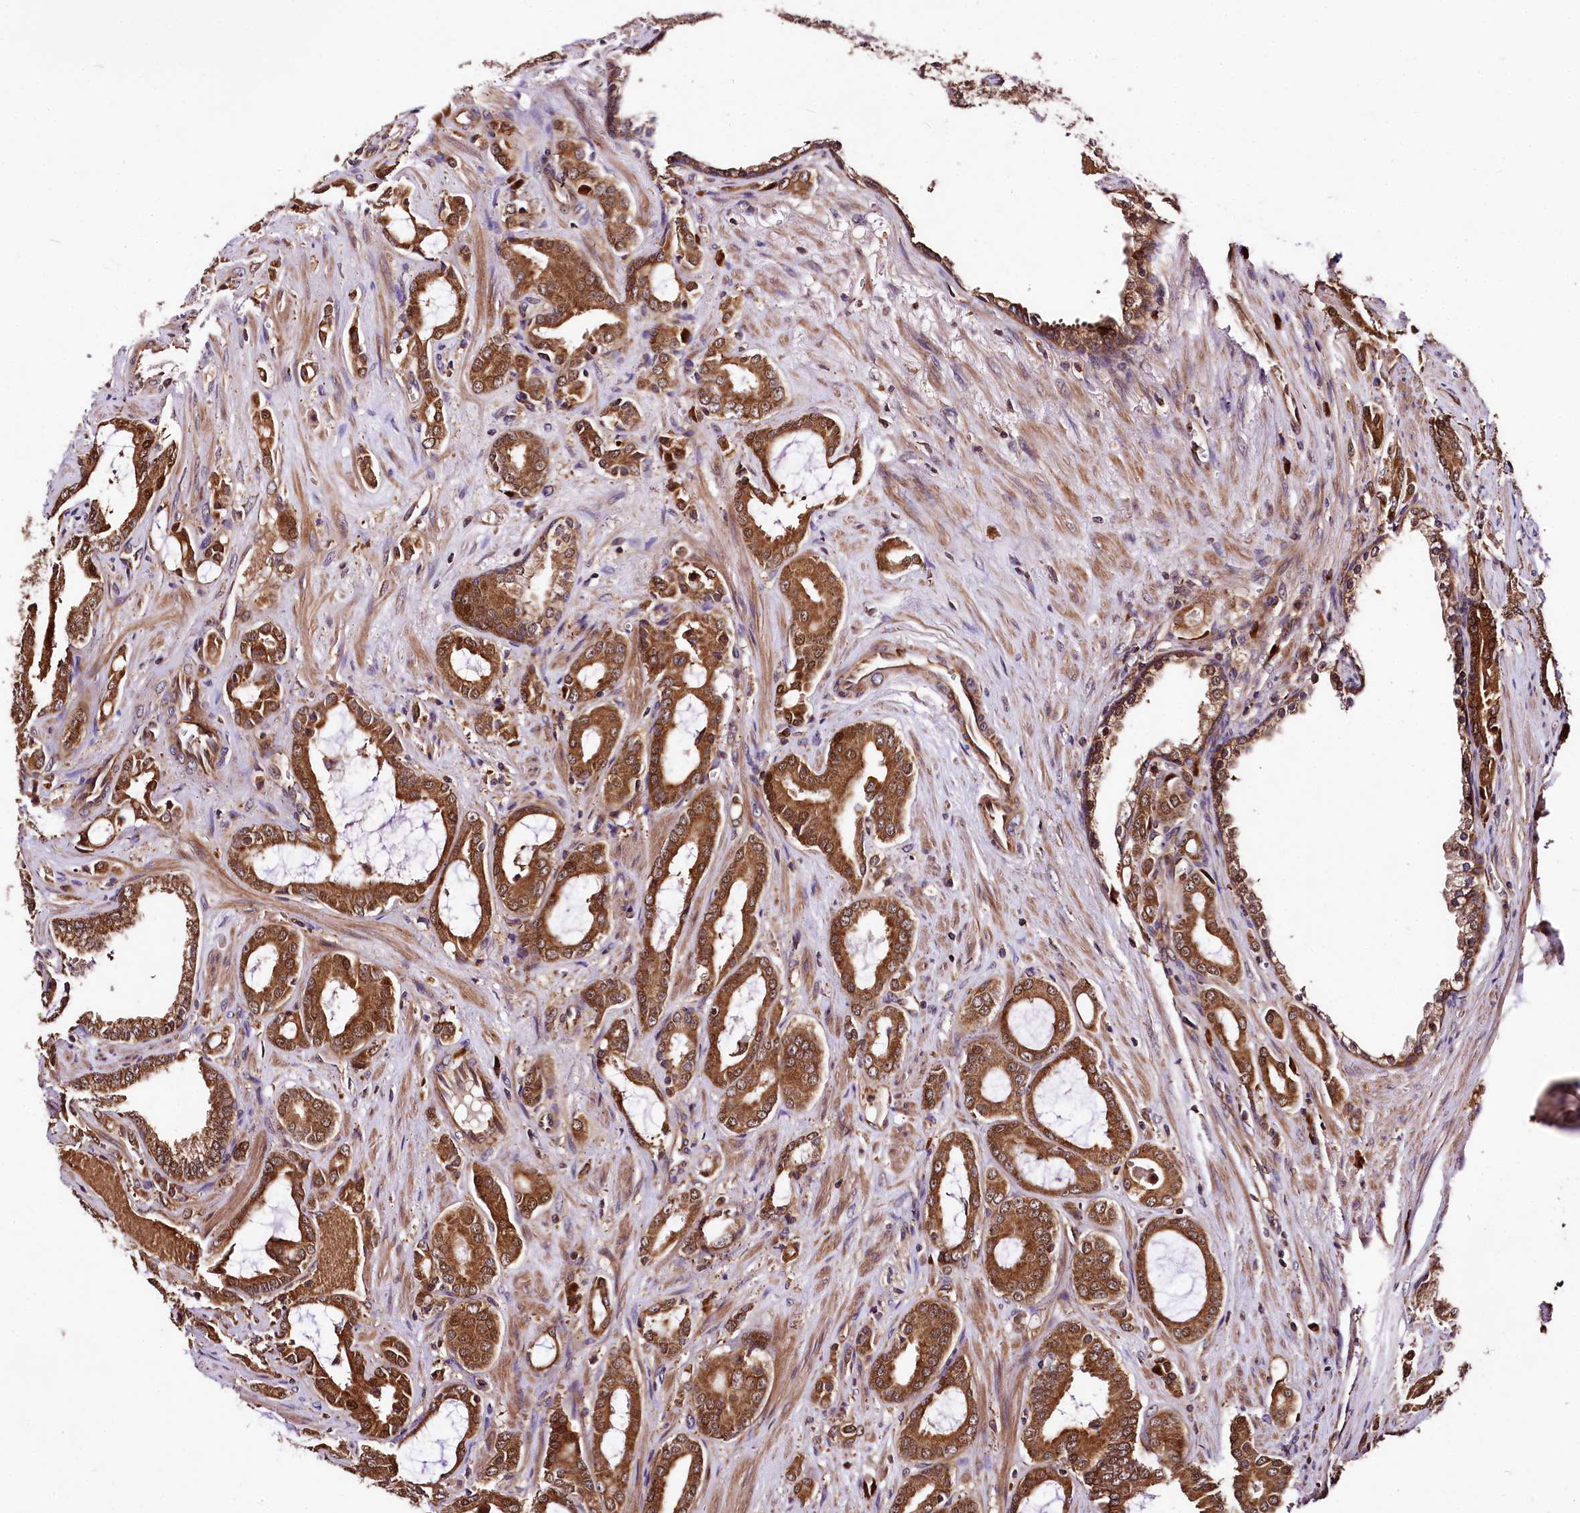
{"staining": {"intensity": "strong", "quantity": ">75%", "location": "cytoplasmic/membranous"}, "tissue": "prostate cancer", "cell_type": "Tumor cells", "image_type": "cancer", "snomed": [{"axis": "morphology", "description": "Adenocarcinoma, High grade"}, {"axis": "topography", "description": "Prostate"}], "caption": "Brown immunohistochemical staining in prostate cancer (high-grade adenocarcinoma) exhibits strong cytoplasmic/membranous expression in approximately >75% of tumor cells. The staining was performed using DAB to visualize the protein expression in brown, while the nuclei were stained in blue with hematoxylin (Magnification: 20x).", "gene": "LRSAM1", "patient": {"sex": "male", "age": 72}}